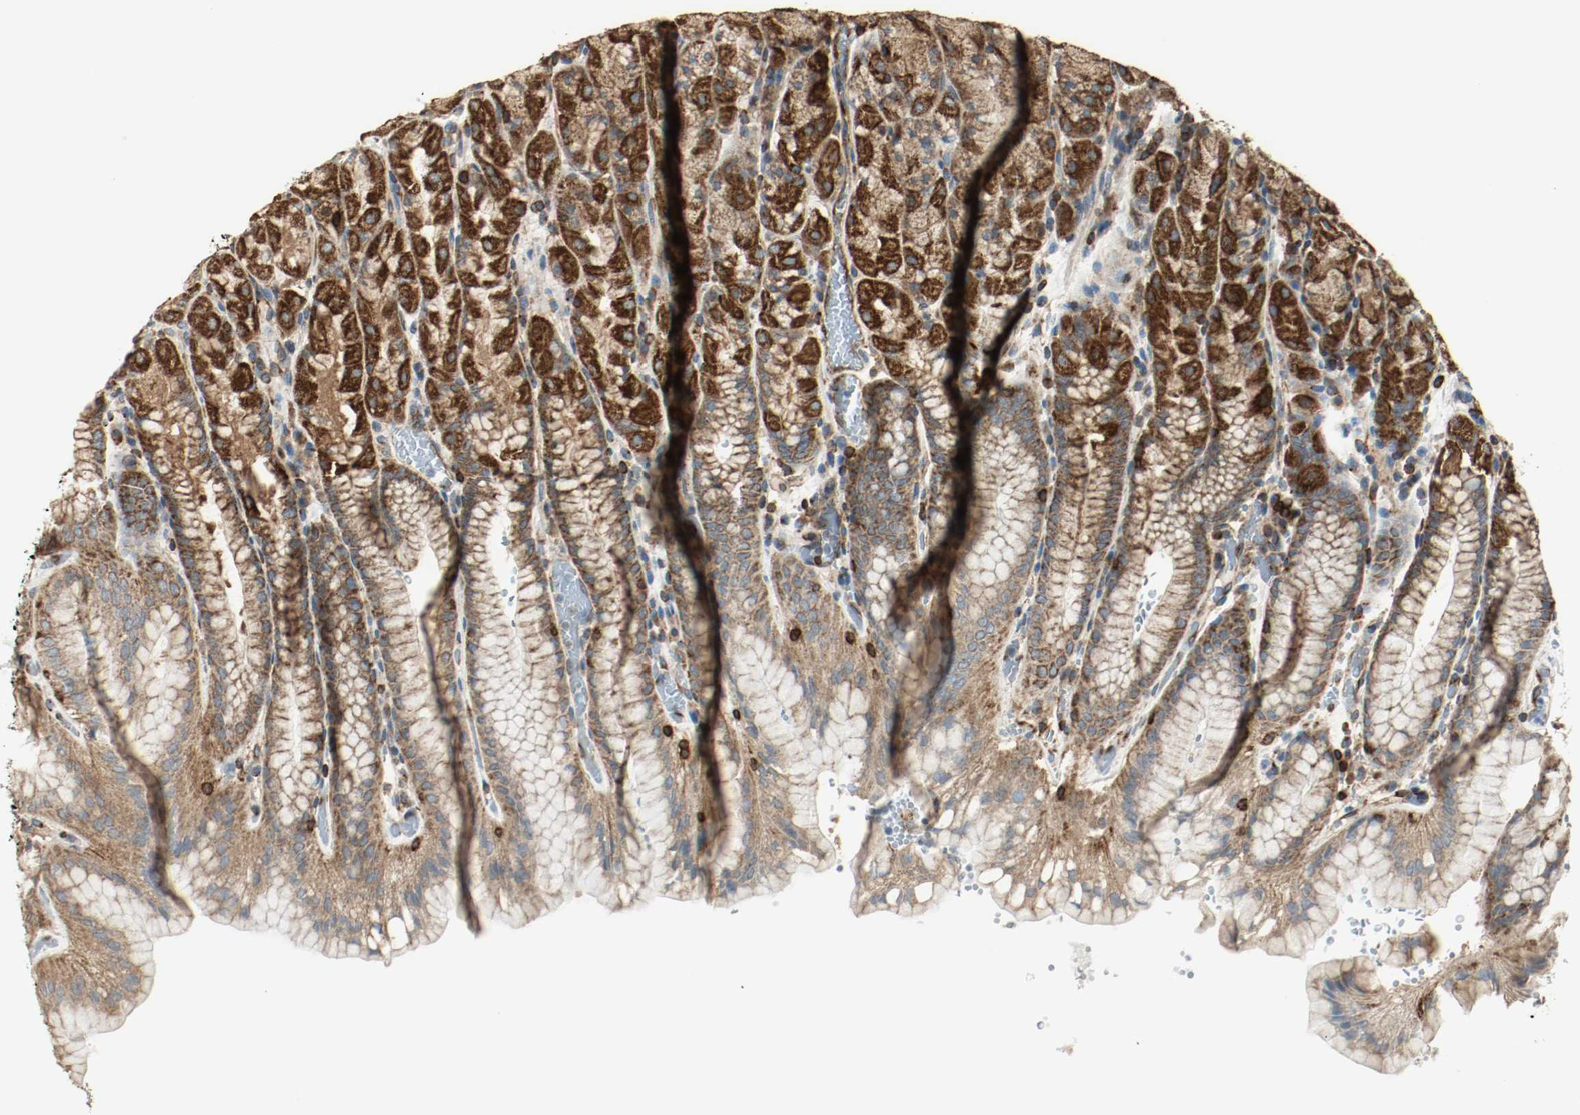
{"staining": {"intensity": "strong", "quantity": ">75%", "location": "cytoplasmic/membranous"}, "tissue": "stomach", "cell_type": "Glandular cells", "image_type": "normal", "snomed": [{"axis": "morphology", "description": "Normal tissue, NOS"}, {"axis": "topography", "description": "Stomach, upper"}, {"axis": "topography", "description": "Stomach"}], "caption": "This photomicrograph displays IHC staining of unremarkable human stomach, with high strong cytoplasmic/membranous staining in approximately >75% of glandular cells.", "gene": "PLCG1", "patient": {"sex": "male", "age": 76}}